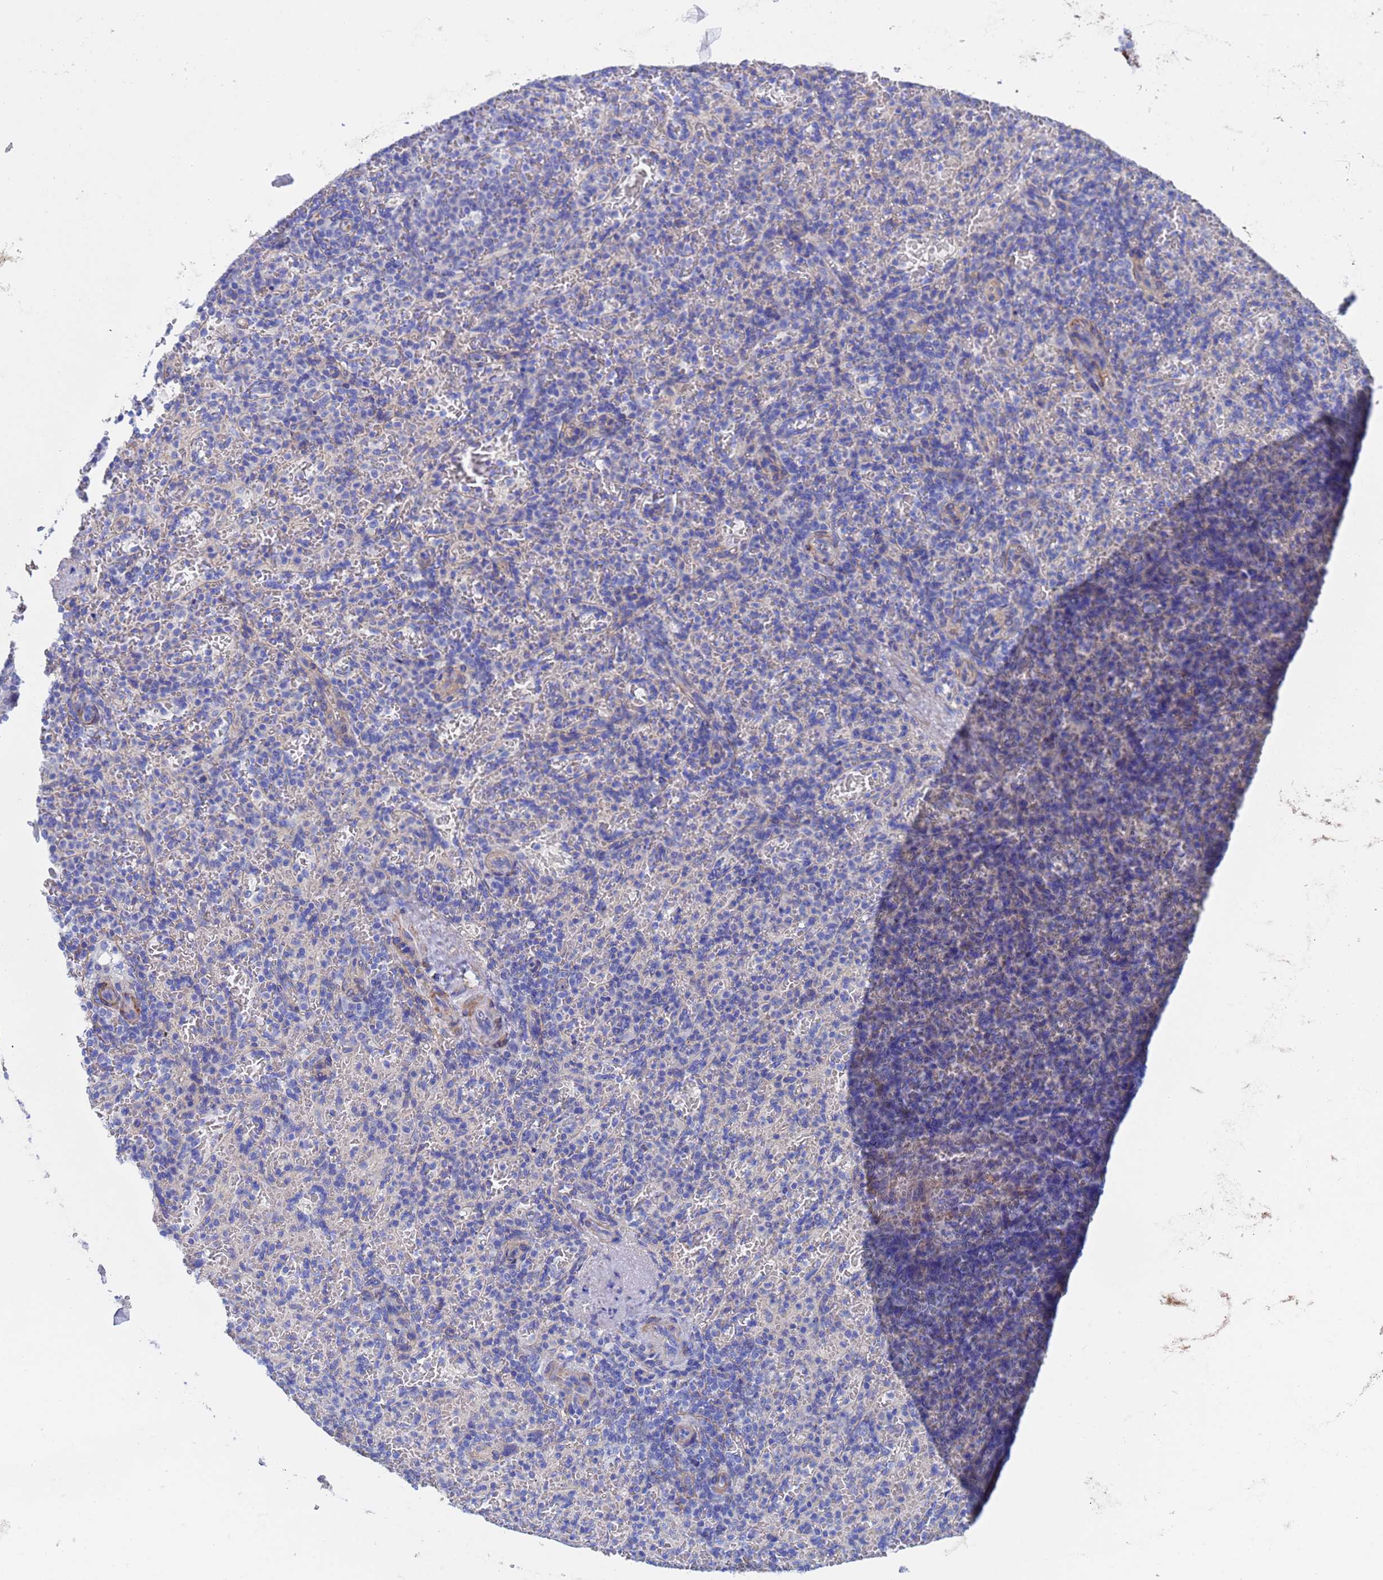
{"staining": {"intensity": "negative", "quantity": "none", "location": "none"}, "tissue": "spleen", "cell_type": "Cells in red pulp", "image_type": "normal", "snomed": [{"axis": "morphology", "description": "Normal tissue, NOS"}, {"axis": "topography", "description": "Spleen"}], "caption": "Cells in red pulp show no significant protein staining in benign spleen.", "gene": "CST1", "patient": {"sex": "female", "age": 74}}